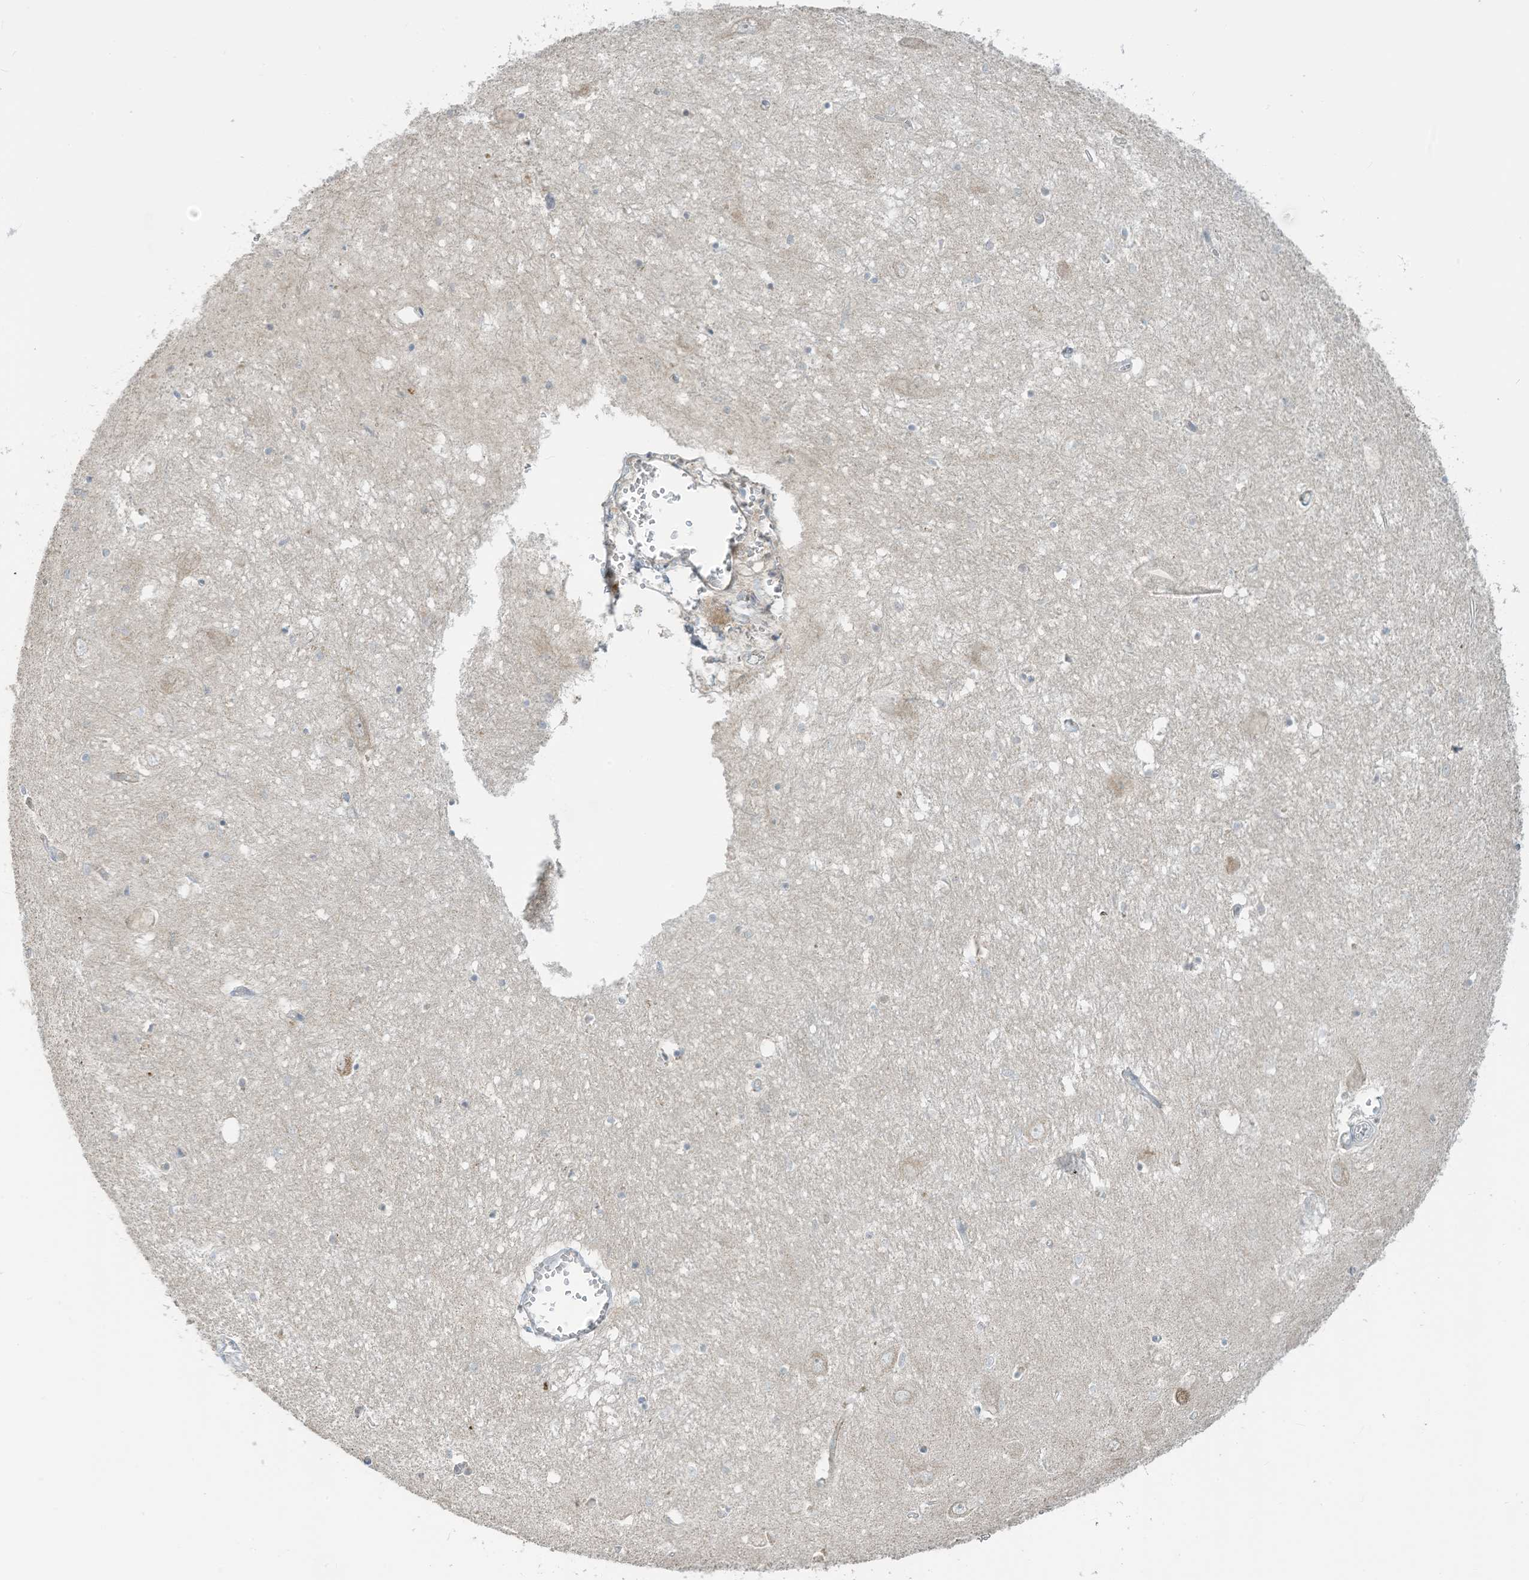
{"staining": {"intensity": "negative", "quantity": "none", "location": "none"}, "tissue": "hippocampus", "cell_type": "Glial cells", "image_type": "normal", "snomed": [{"axis": "morphology", "description": "Normal tissue, NOS"}, {"axis": "topography", "description": "Hippocampus"}], "caption": "Immunohistochemistry micrograph of benign hippocampus: hippocampus stained with DAB demonstrates no significant protein staining in glial cells.", "gene": "PARVG", "patient": {"sex": "female", "age": 64}}